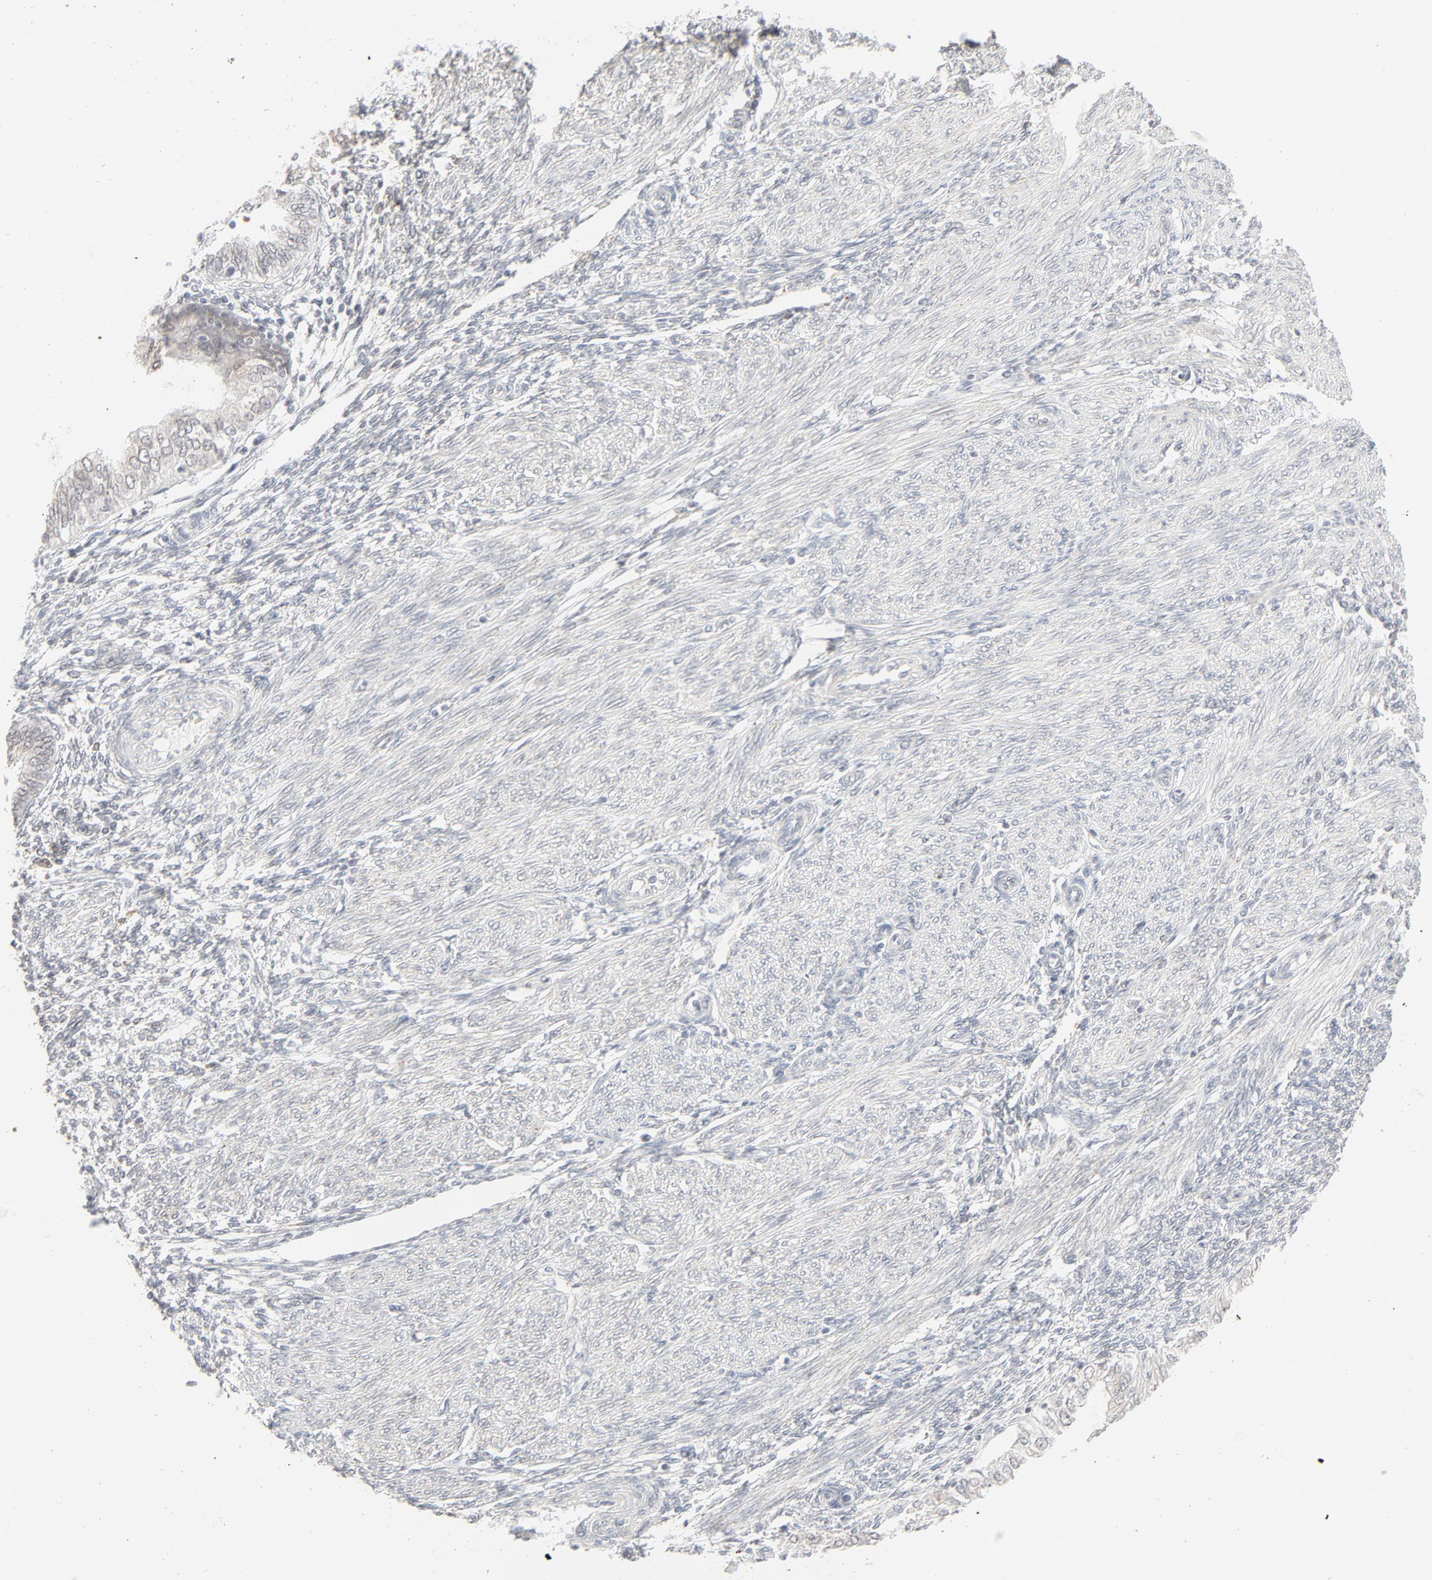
{"staining": {"intensity": "weak", "quantity": "25%-75%", "location": "cytoplasmic/membranous,nuclear"}, "tissue": "endometrial cancer", "cell_type": "Tumor cells", "image_type": "cancer", "snomed": [{"axis": "morphology", "description": "Adenocarcinoma, NOS"}, {"axis": "topography", "description": "Endometrium"}], "caption": "Human adenocarcinoma (endometrial) stained for a protein (brown) shows weak cytoplasmic/membranous and nuclear positive positivity in about 25%-75% of tumor cells.", "gene": "MAD1L1", "patient": {"sex": "female", "age": 51}}